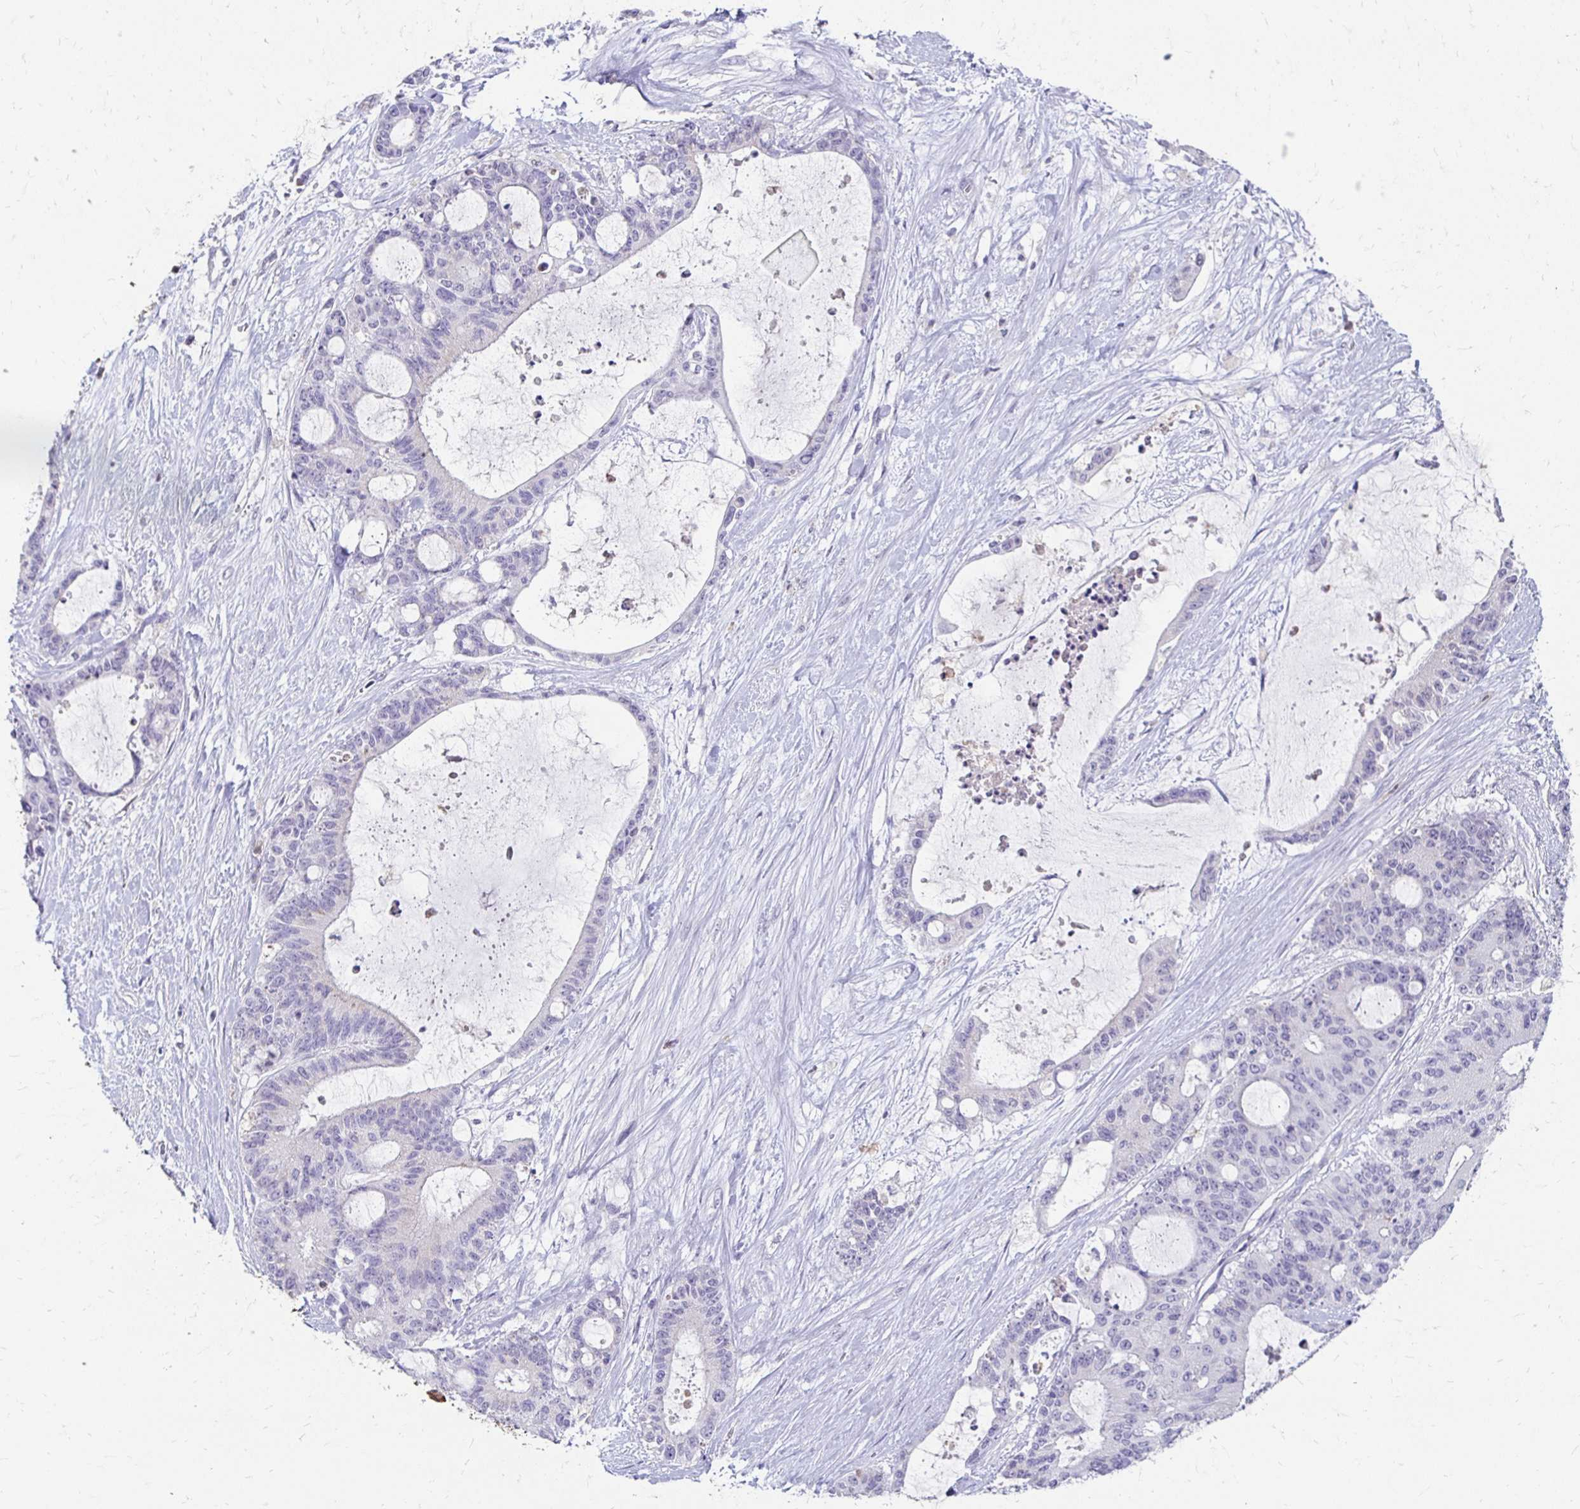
{"staining": {"intensity": "negative", "quantity": "none", "location": "none"}, "tissue": "liver cancer", "cell_type": "Tumor cells", "image_type": "cancer", "snomed": [{"axis": "morphology", "description": "Normal tissue, NOS"}, {"axis": "morphology", "description": "Cholangiocarcinoma"}, {"axis": "topography", "description": "Liver"}, {"axis": "topography", "description": "Peripheral nerve tissue"}], "caption": "Tumor cells show no significant staining in cholangiocarcinoma (liver).", "gene": "GK2", "patient": {"sex": "female", "age": 73}}